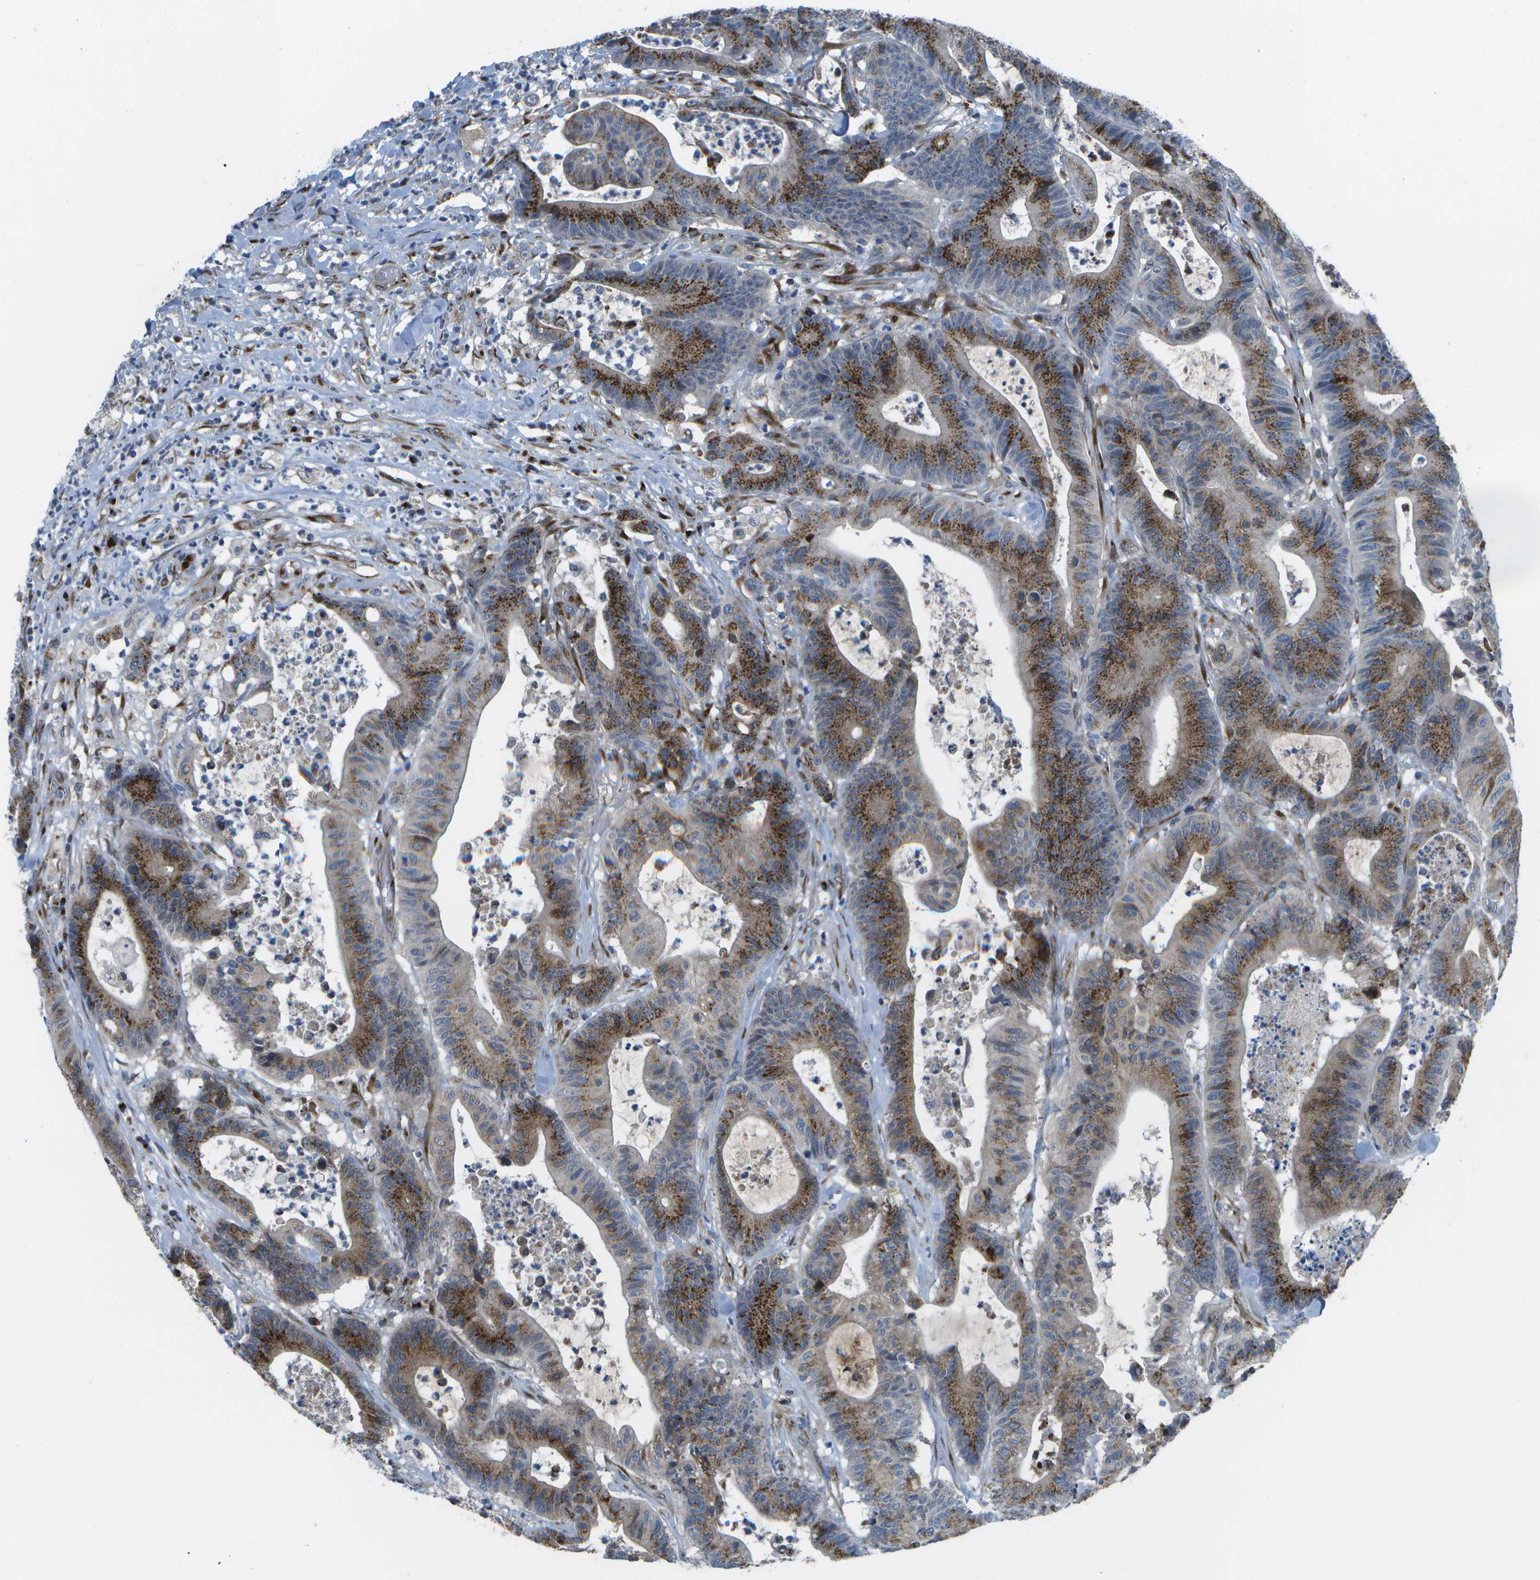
{"staining": {"intensity": "strong", "quantity": ">75%", "location": "cytoplasmic/membranous"}, "tissue": "colorectal cancer", "cell_type": "Tumor cells", "image_type": "cancer", "snomed": [{"axis": "morphology", "description": "Adenocarcinoma, NOS"}, {"axis": "topography", "description": "Colon"}], "caption": "Immunohistochemistry (DAB (3,3'-diaminobenzidine)) staining of human colorectal cancer shows strong cytoplasmic/membranous protein expression in about >75% of tumor cells.", "gene": "QSOX2", "patient": {"sex": "female", "age": 84}}